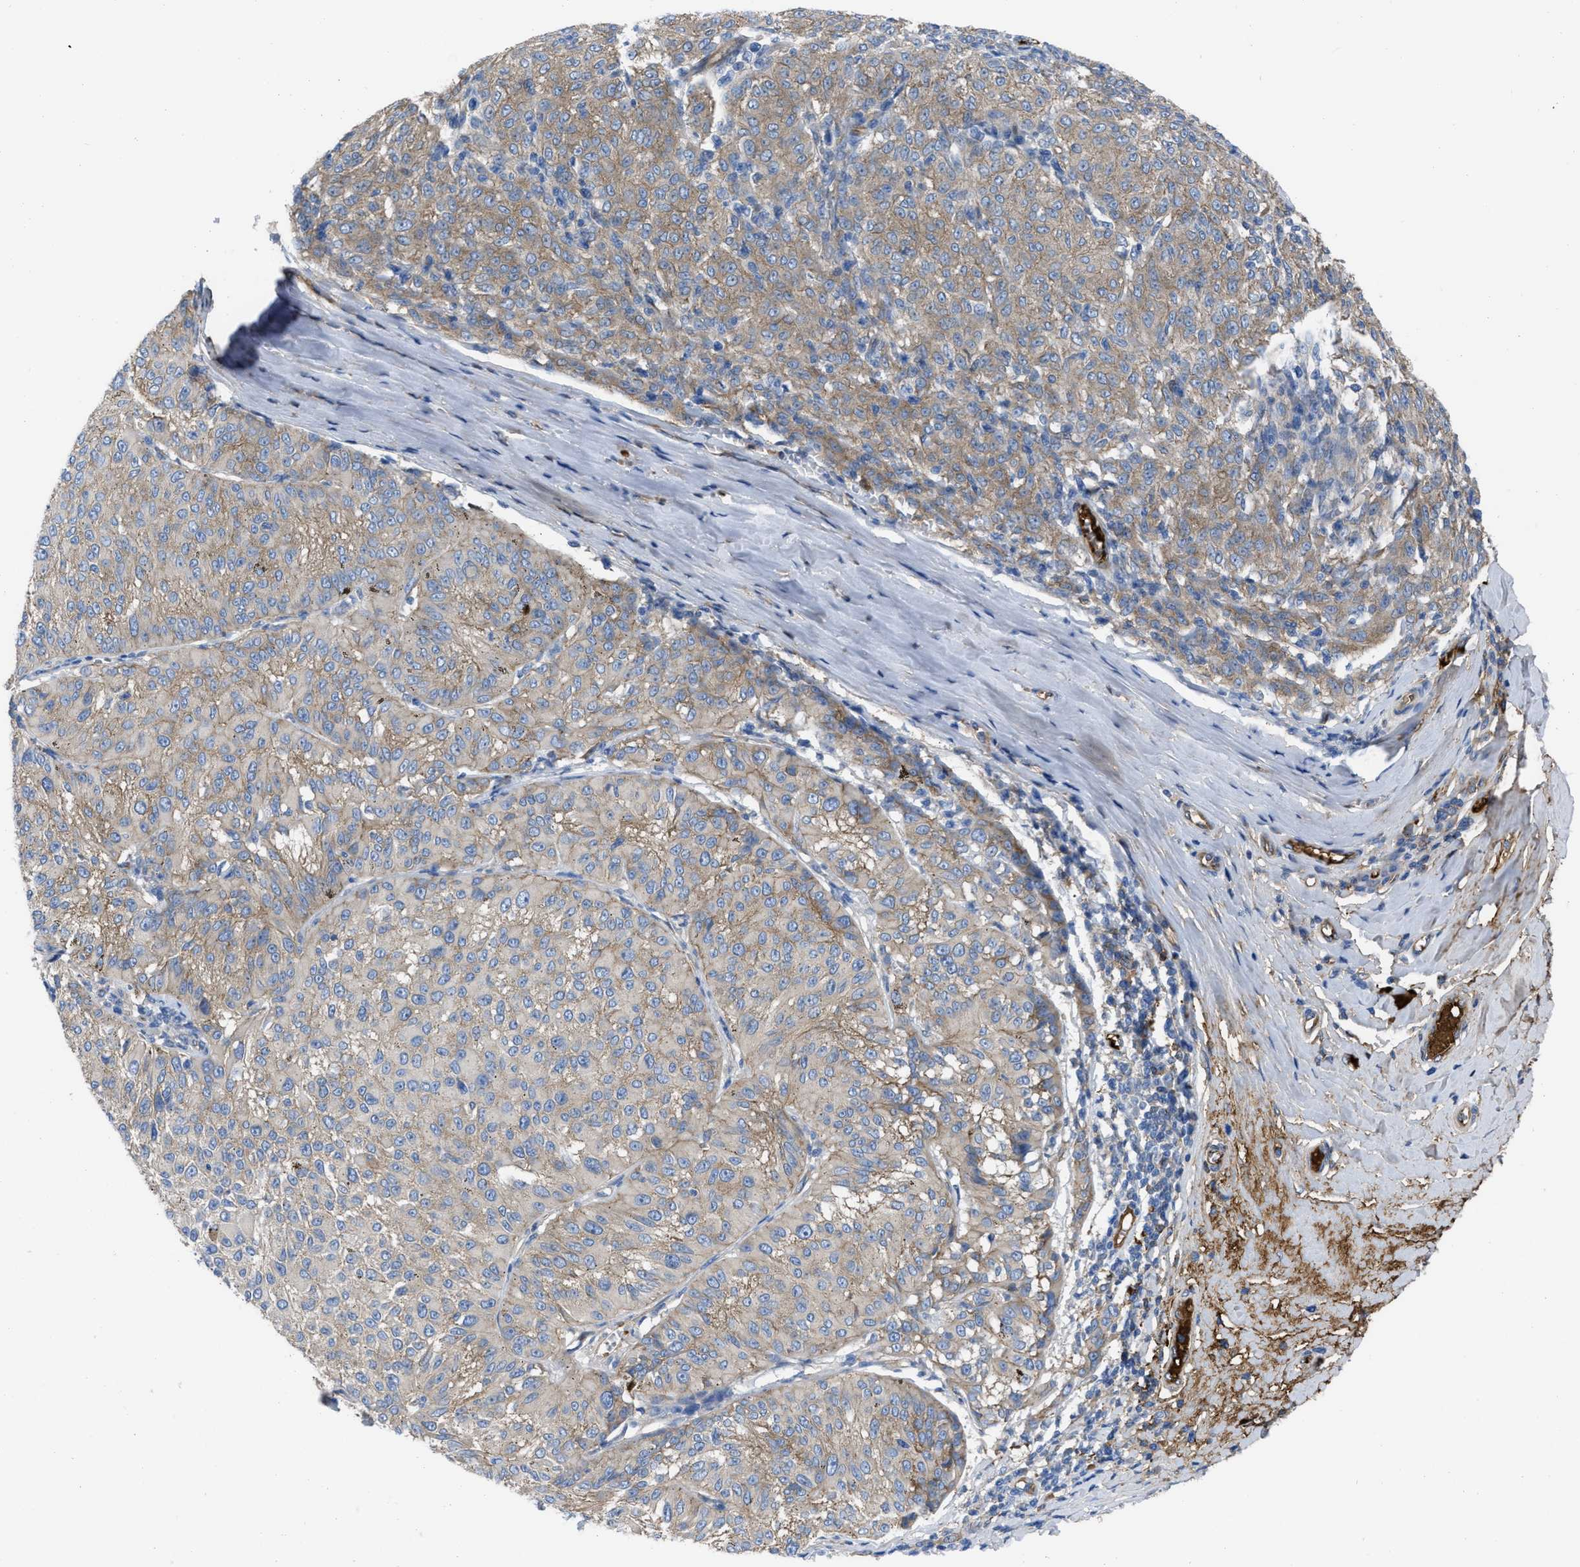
{"staining": {"intensity": "weak", "quantity": ">75%", "location": "cytoplasmic/membranous"}, "tissue": "melanoma", "cell_type": "Tumor cells", "image_type": "cancer", "snomed": [{"axis": "morphology", "description": "Malignant melanoma, NOS"}, {"axis": "topography", "description": "Skin"}], "caption": "Melanoma stained for a protein demonstrates weak cytoplasmic/membranous positivity in tumor cells.", "gene": "TRIOBP", "patient": {"sex": "female", "age": 72}}